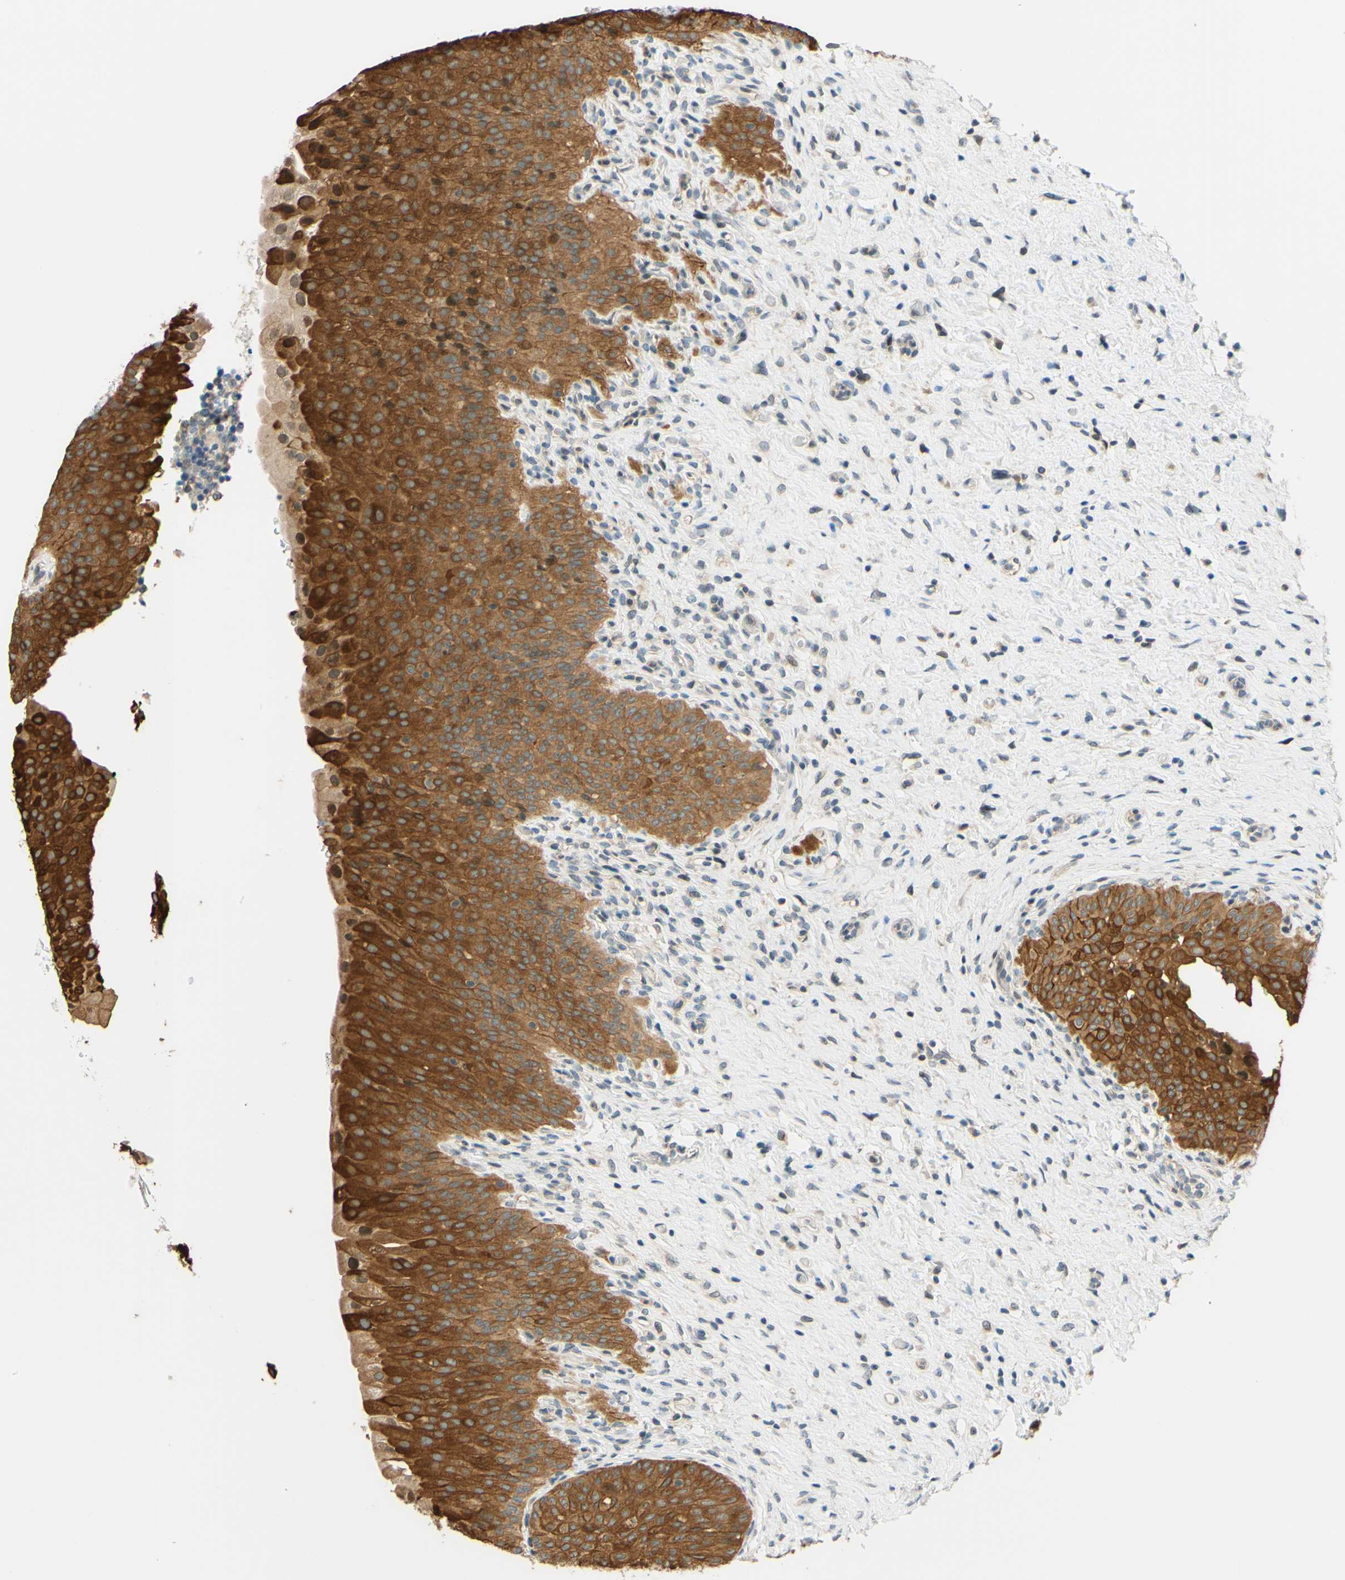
{"staining": {"intensity": "strong", "quantity": ">75%", "location": "cytoplasmic/membranous"}, "tissue": "urinary bladder", "cell_type": "Urothelial cells", "image_type": "normal", "snomed": [{"axis": "morphology", "description": "Normal tissue, NOS"}, {"axis": "morphology", "description": "Urothelial carcinoma, High grade"}, {"axis": "topography", "description": "Urinary bladder"}], "caption": "Immunohistochemistry (IHC) of unremarkable human urinary bladder demonstrates high levels of strong cytoplasmic/membranous staining in about >75% of urothelial cells.", "gene": "C2CD2L", "patient": {"sex": "male", "age": 46}}